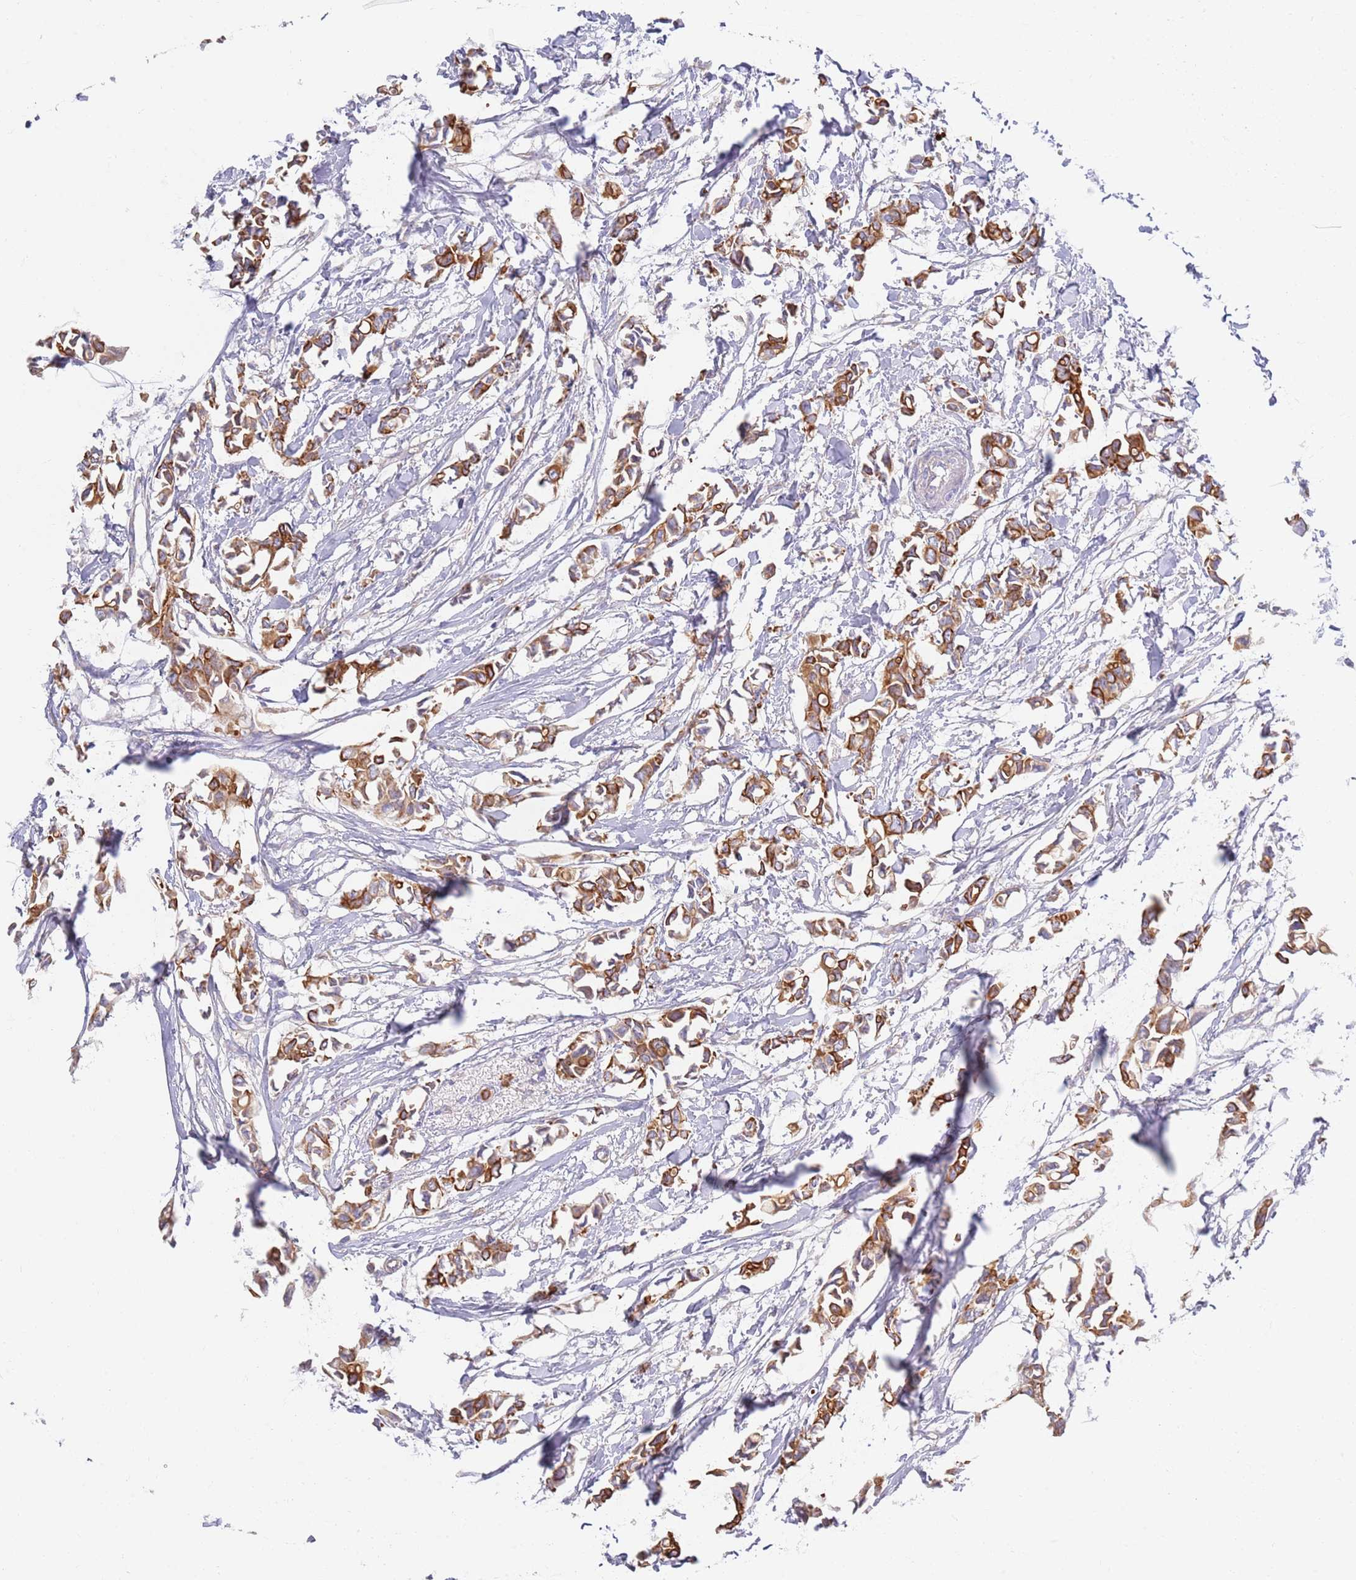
{"staining": {"intensity": "moderate", "quantity": ">75%", "location": "cytoplasmic/membranous"}, "tissue": "breast cancer", "cell_type": "Tumor cells", "image_type": "cancer", "snomed": [{"axis": "morphology", "description": "Duct carcinoma"}, {"axis": "topography", "description": "Breast"}], "caption": "IHC staining of breast infiltrating ductal carcinoma, which exhibits medium levels of moderate cytoplasmic/membranous expression in approximately >75% of tumor cells indicating moderate cytoplasmic/membranous protein staining. The staining was performed using DAB (3,3'-diaminobenzidine) (brown) for protein detection and nuclei were counterstained in hematoxylin (blue).", "gene": "CCDC149", "patient": {"sex": "female", "age": 41}}